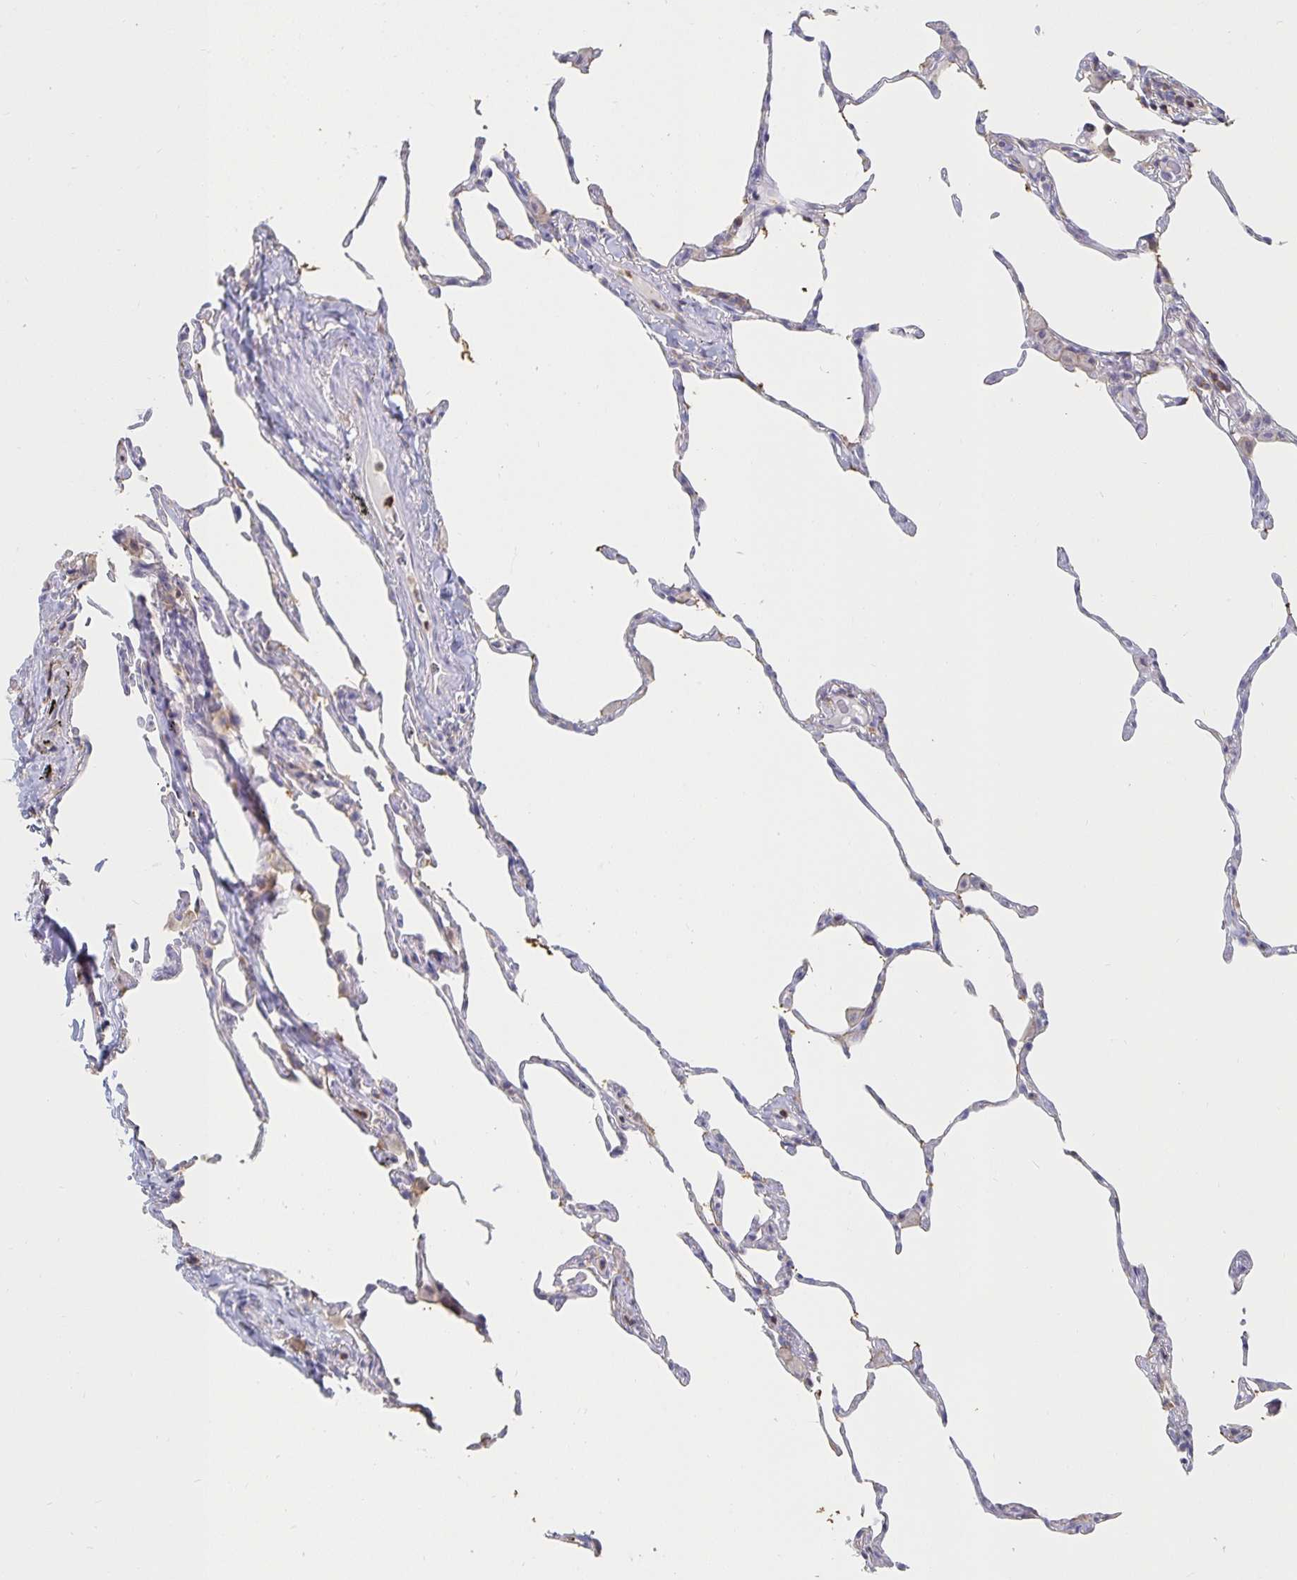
{"staining": {"intensity": "negative", "quantity": "none", "location": "none"}, "tissue": "lung", "cell_type": "Alveolar cells", "image_type": "normal", "snomed": [{"axis": "morphology", "description": "Normal tissue, NOS"}, {"axis": "topography", "description": "Lung"}], "caption": "This is a photomicrograph of IHC staining of normal lung, which shows no staining in alveolar cells. The staining was performed using DAB (3,3'-diaminobenzidine) to visualize the protein expression in brown, while the nuclei were stained in blue with hematoxylin (Magnification: 20x).", "gene": "PIK3CD", "patient": {"sex": "female", "age": 57}}